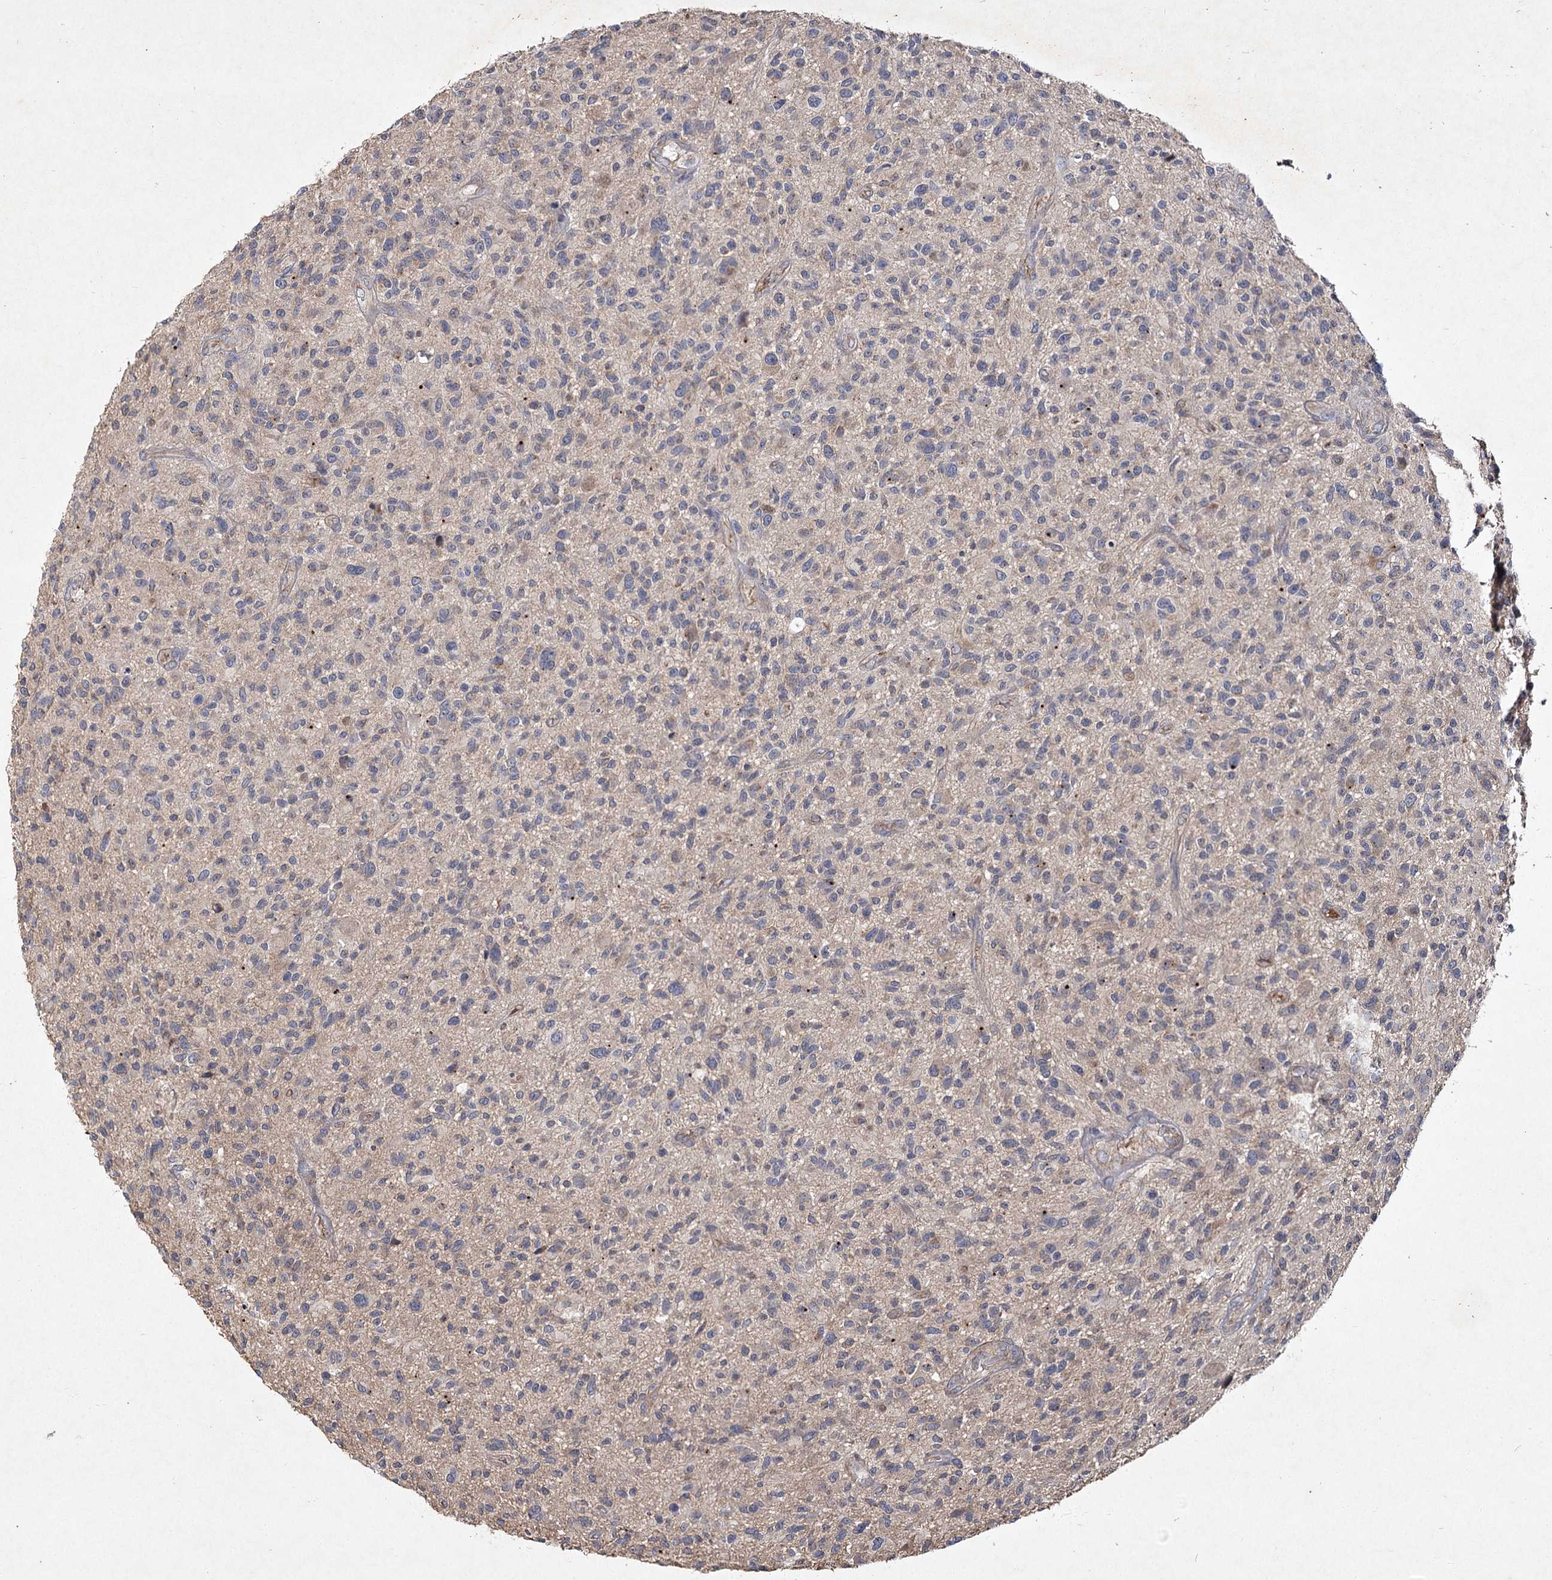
{"staining": {"intensity": "negative", "quantity": "none", "location": "none"}, "tissue": "glioma", "cell_type": "Tumor cells", "image_type": "cancer", "snomed": [{"axis": "morphology", "description": "Glioma, malignant, High grade"}, {"axis": "topography", "description": "Brain"}], "caption": "A photomicrograph of human malignant high-grade glioma is negative for staining in tumor cells.", "gene": "MFN1", "patient": {"sex": "male", "age": 47}}